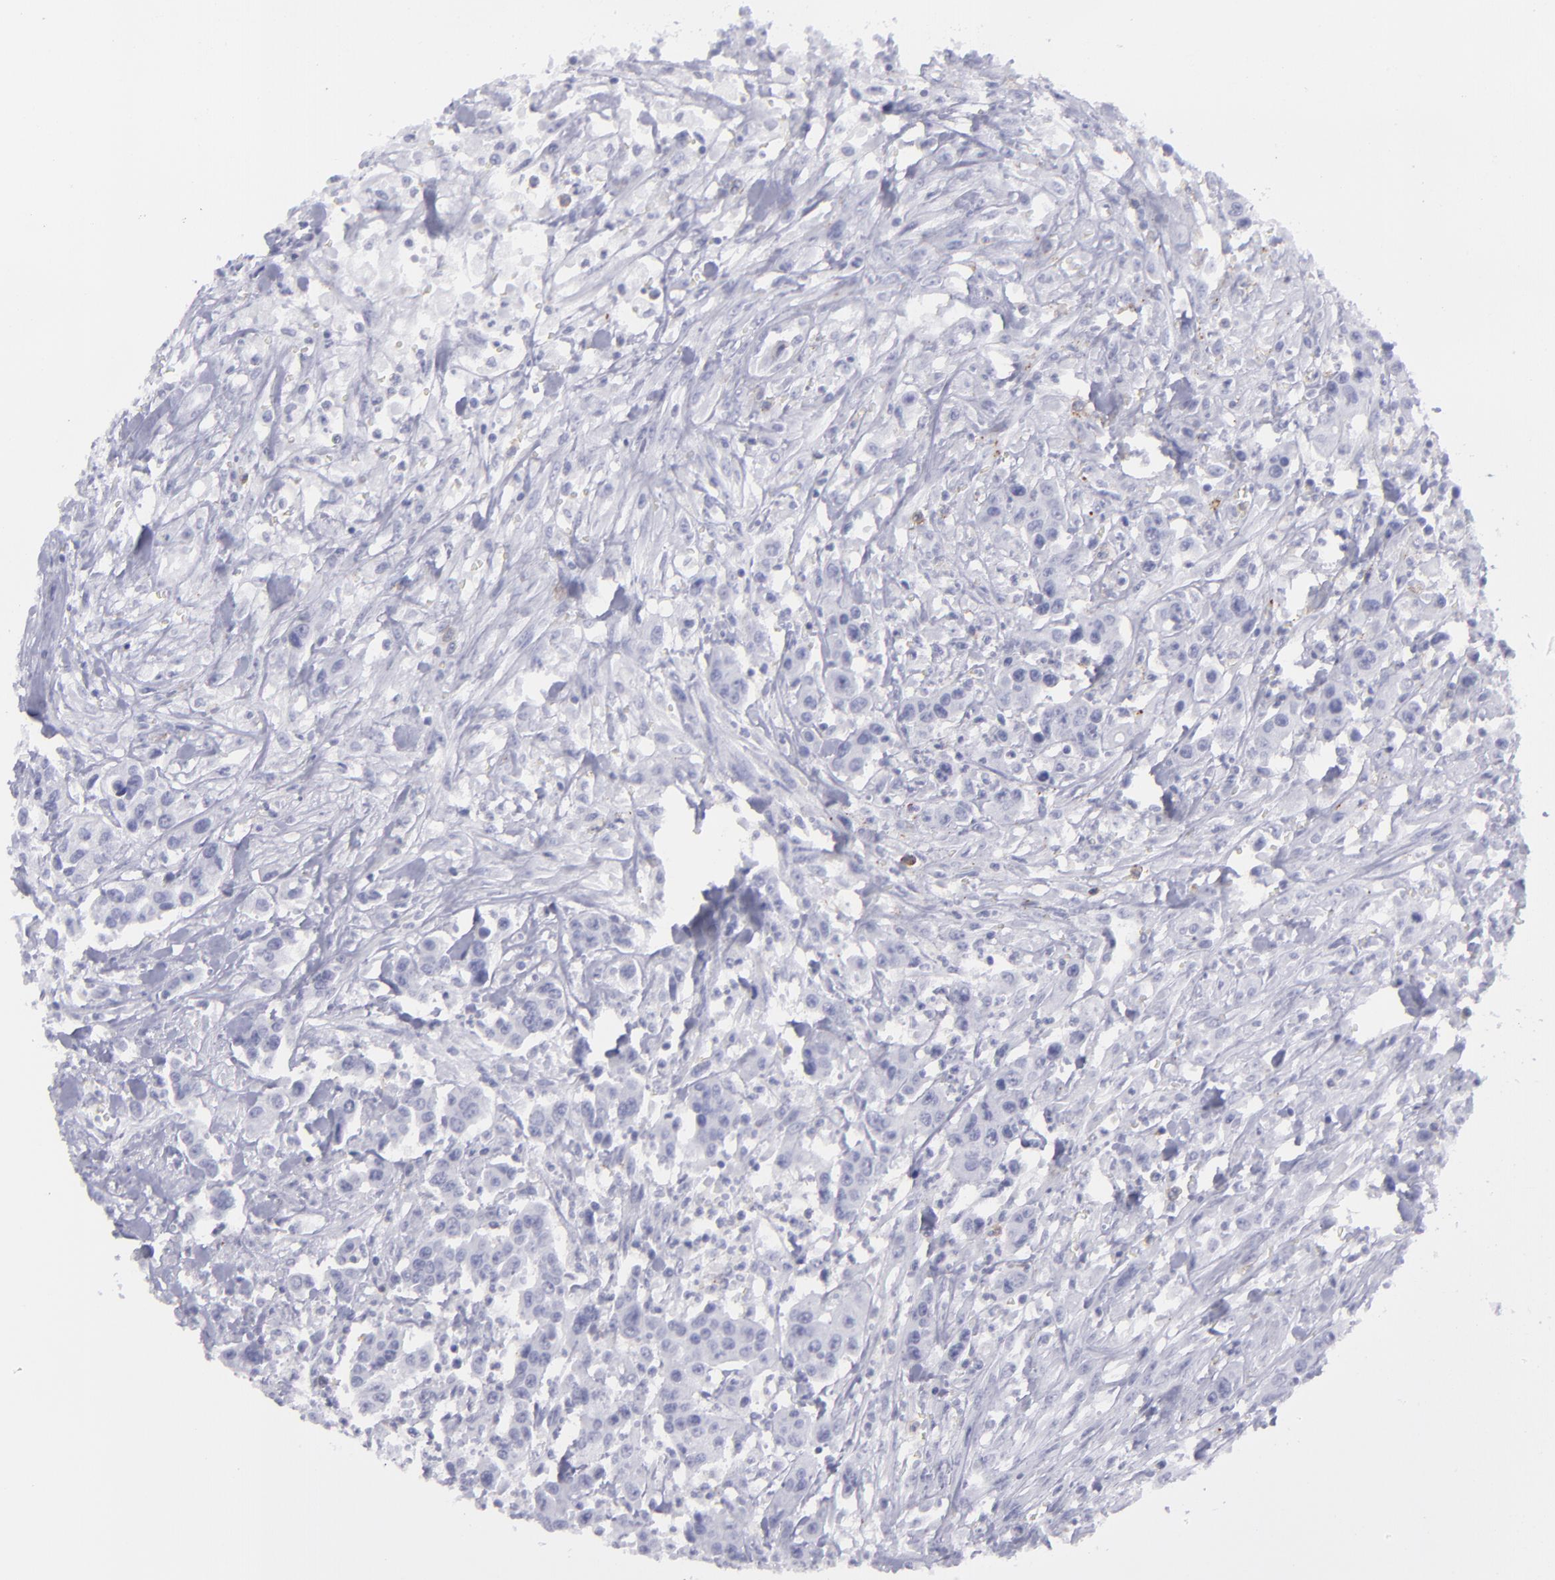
{"staining": {"intensity": "negative", "quantity": "none", "location": "none"}, "tissue": "urothelial cancer", "cell_type": "Tumor cells", "image_type": "cancer", "snomed": [{"axis": "morphology", "description": "Urothelial carcinoma, High grade"}, {"axis": "topography", "description": "Urinary bladder"}], "caption": "A micrograph of human urothelial cancer is negative for staining in tumor cells.", "gene": "SELPLG", "patient": {"sex": "male", "age": 86}}